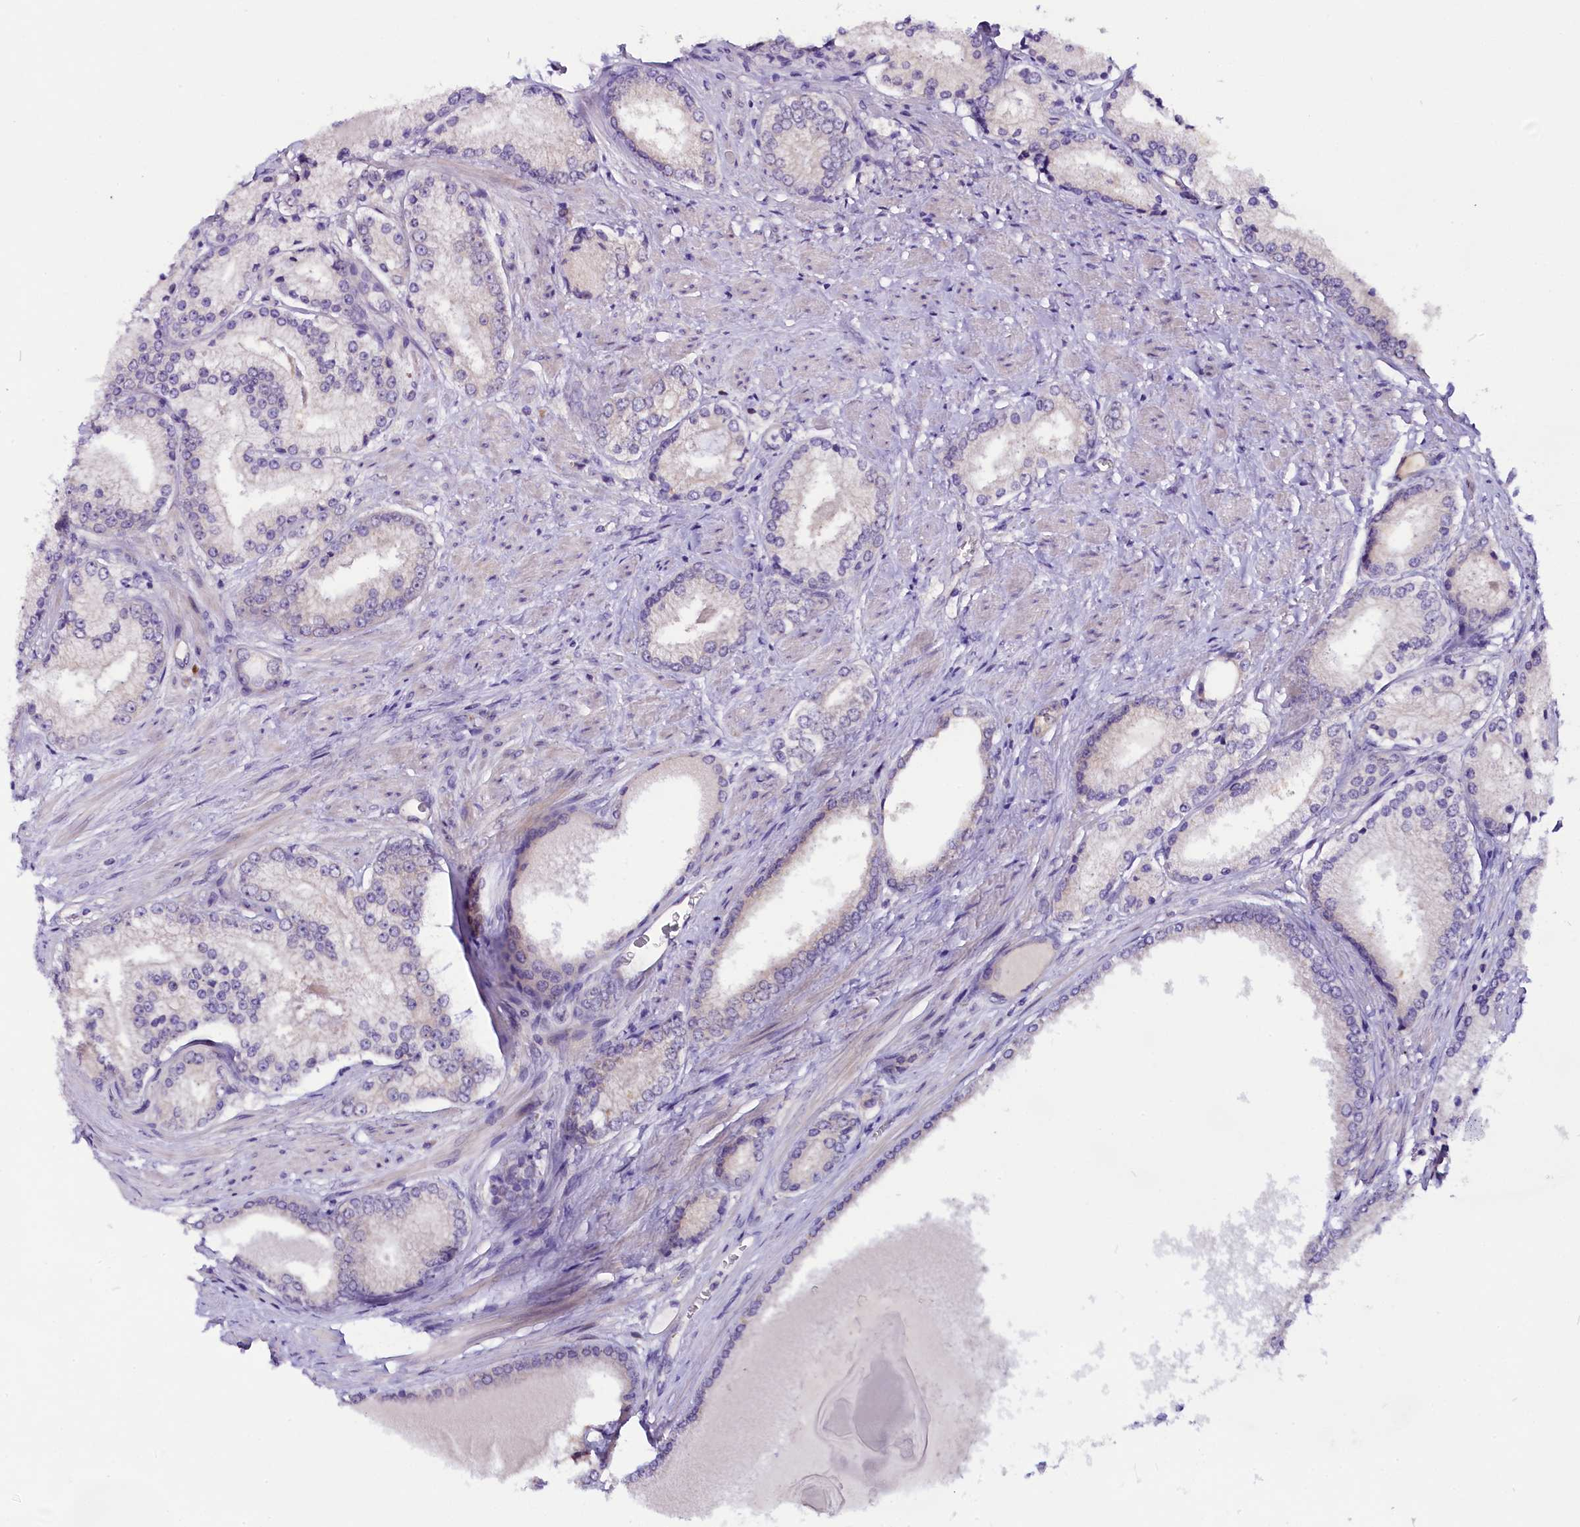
{"staining": {"intensity": "negative", "quantity": "none", "location": "none"}, "tissue": "prostate cancer", "cell_type": "Tumor cells", "image_type": "cancer", "snomed": [{"axis": "morphology", "description": "Adenocarcinoma, Low grade"}, {"axis": "topography", "description": "Prostate"}], "caption": "An IHC histopathology image of adenocarcinoma (low-grade) (prostate) is shown. There is no staining in tumor cells of adenocarcinoma (low-grade) (prostate).", "gene": "C9orf40", "patient": {"sex": "male", "age": 68}}